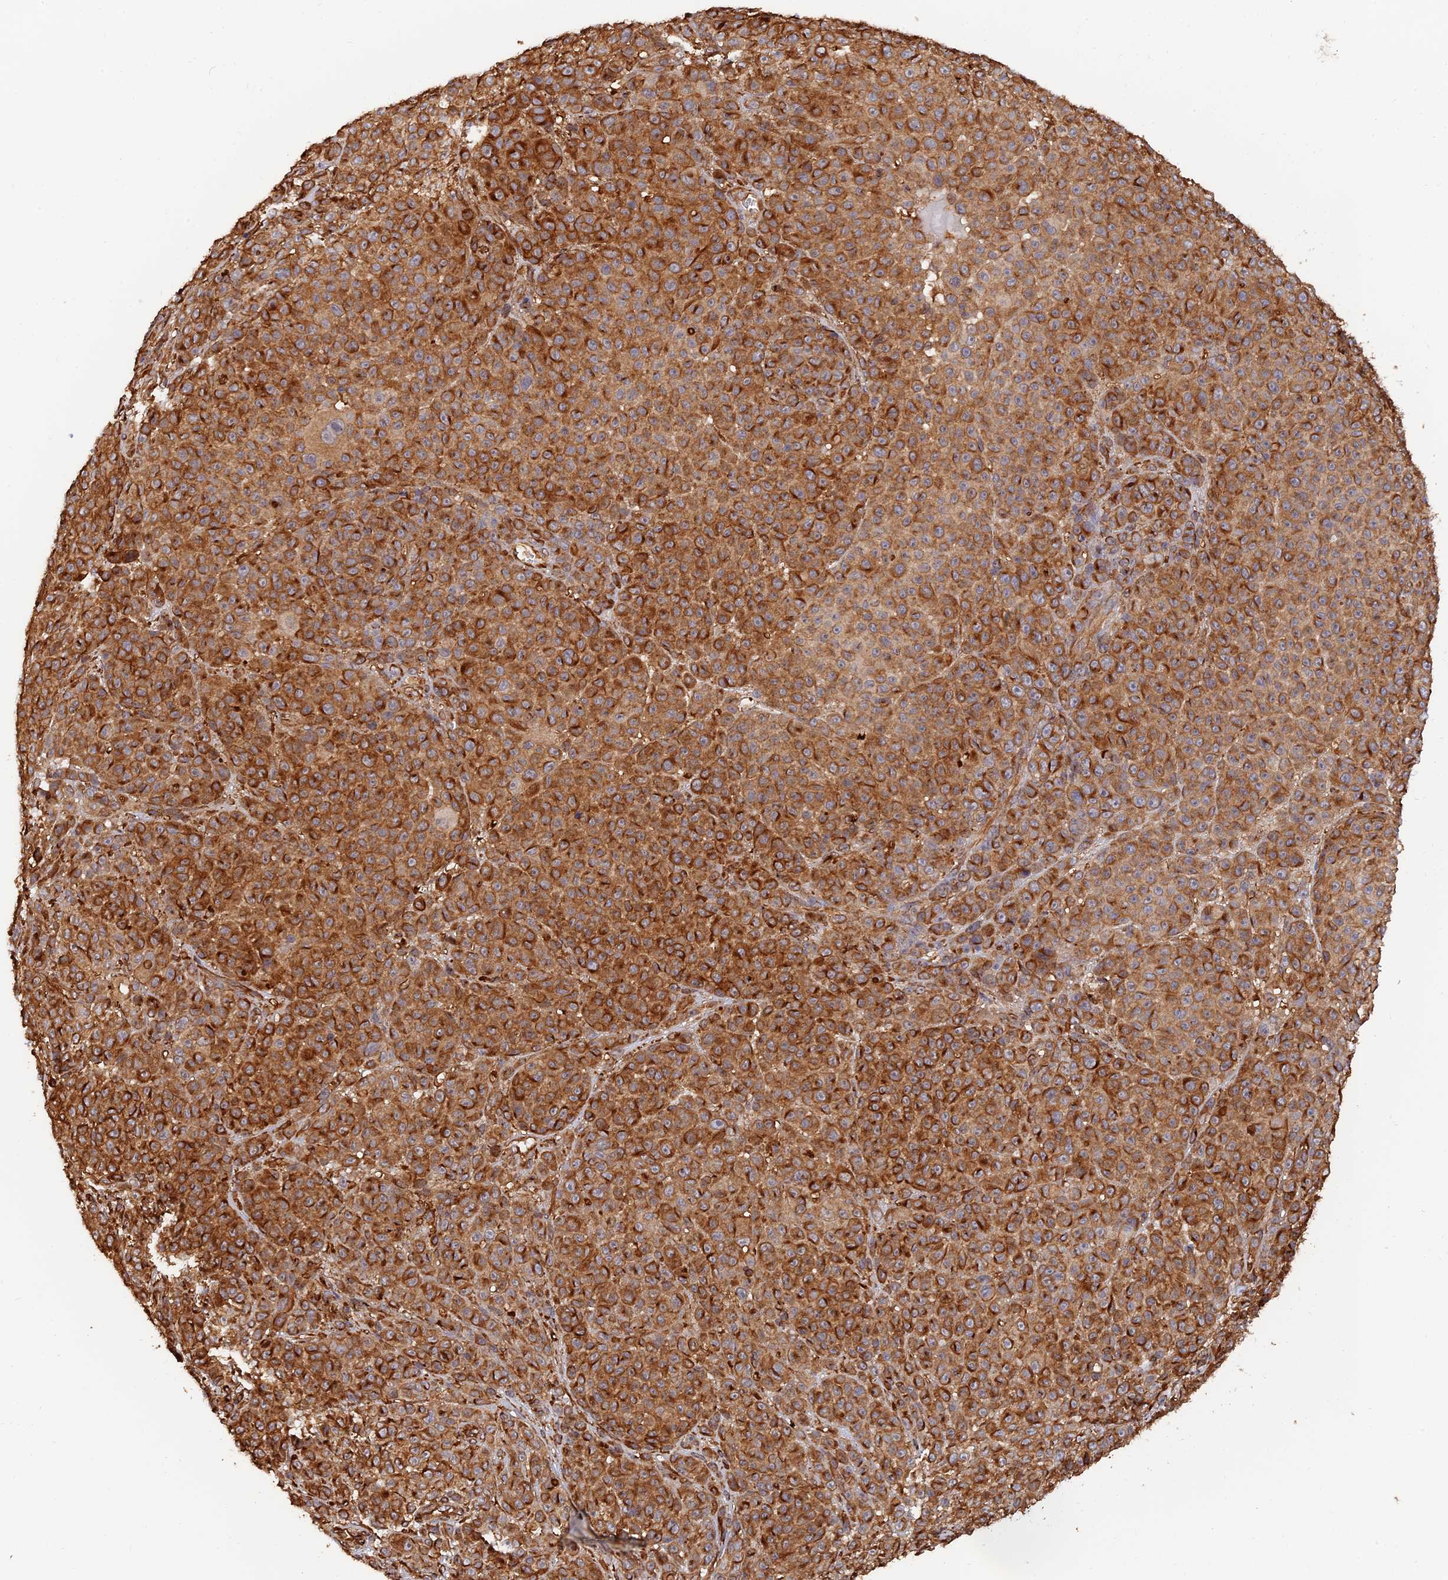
{"staining": {"intensity": "strong", "quantity": ">75%", "location": "cytoplasmic/membranous"}, "tissue": "melanoma", "cell_type": "Tumor cells", "image_type": "cancer", "snomed": [{"axis": "morphology", "description": "Malignant melanoma, NOS"}, {"axis": "topography", "description": "Skin"}], "caption": "Immunohistochemical staining of human melanoma exhibits high levels of strong cytoplasmic/membranous protein expression in approximately >75% of tumor cells.", "gene": "WBP11", "patient": {"sex": "female", "age": 94}}